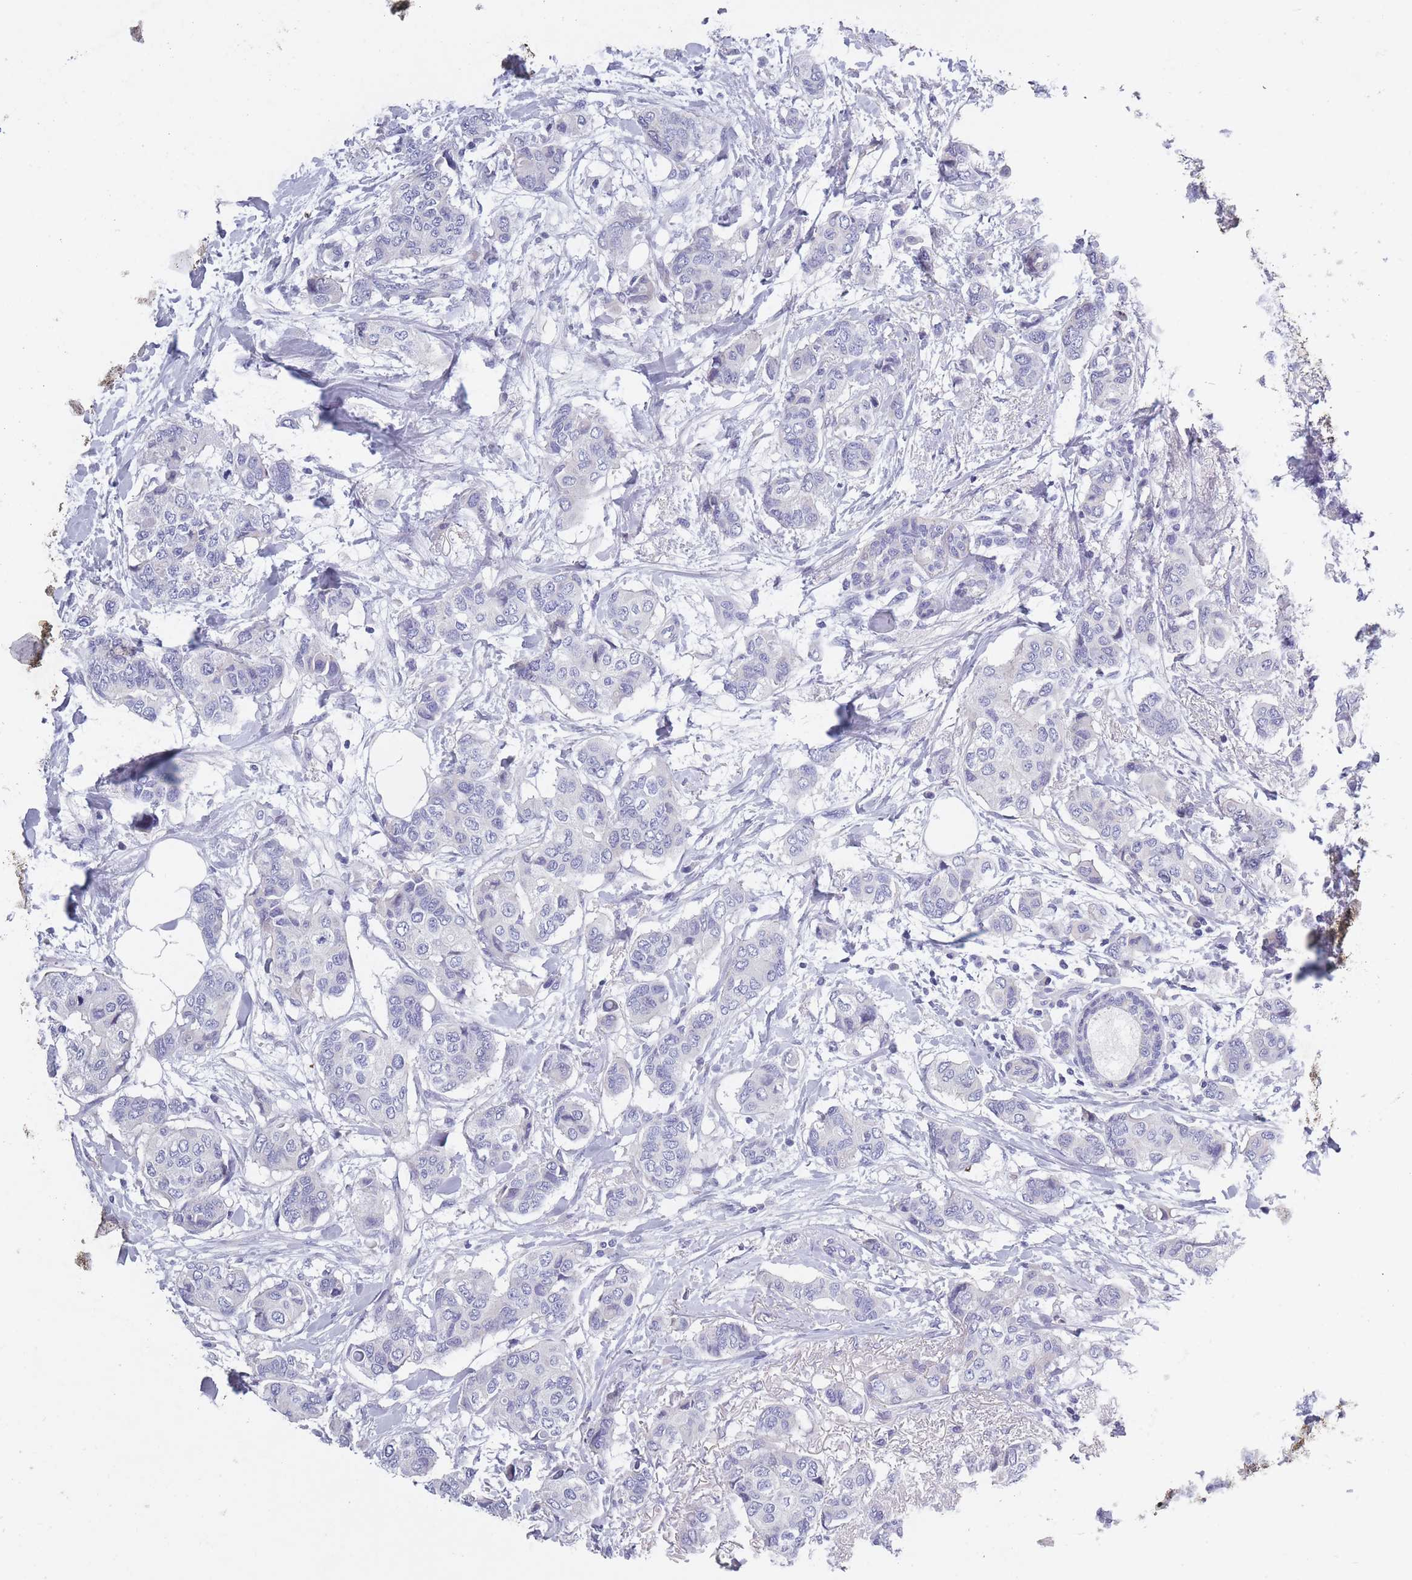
{"staining": {"intensity": "negative", "quantity": "none", "location": "none"}, "tissue": "breast cancer", "cell_type": "Tumor cells", "image_type": "cancer", "snomed": [{"axis": "morphology", "description": "Lobular carcinoma"}, {"axis": "topography", "description": "Breast"}], "caption": "Human breast cancer stained for a protein using immunohistochemistry (IHC) shows no expression in tumor cells.", "gene": "OR4C5", "patient": {"sex": "female", "age": 51}}